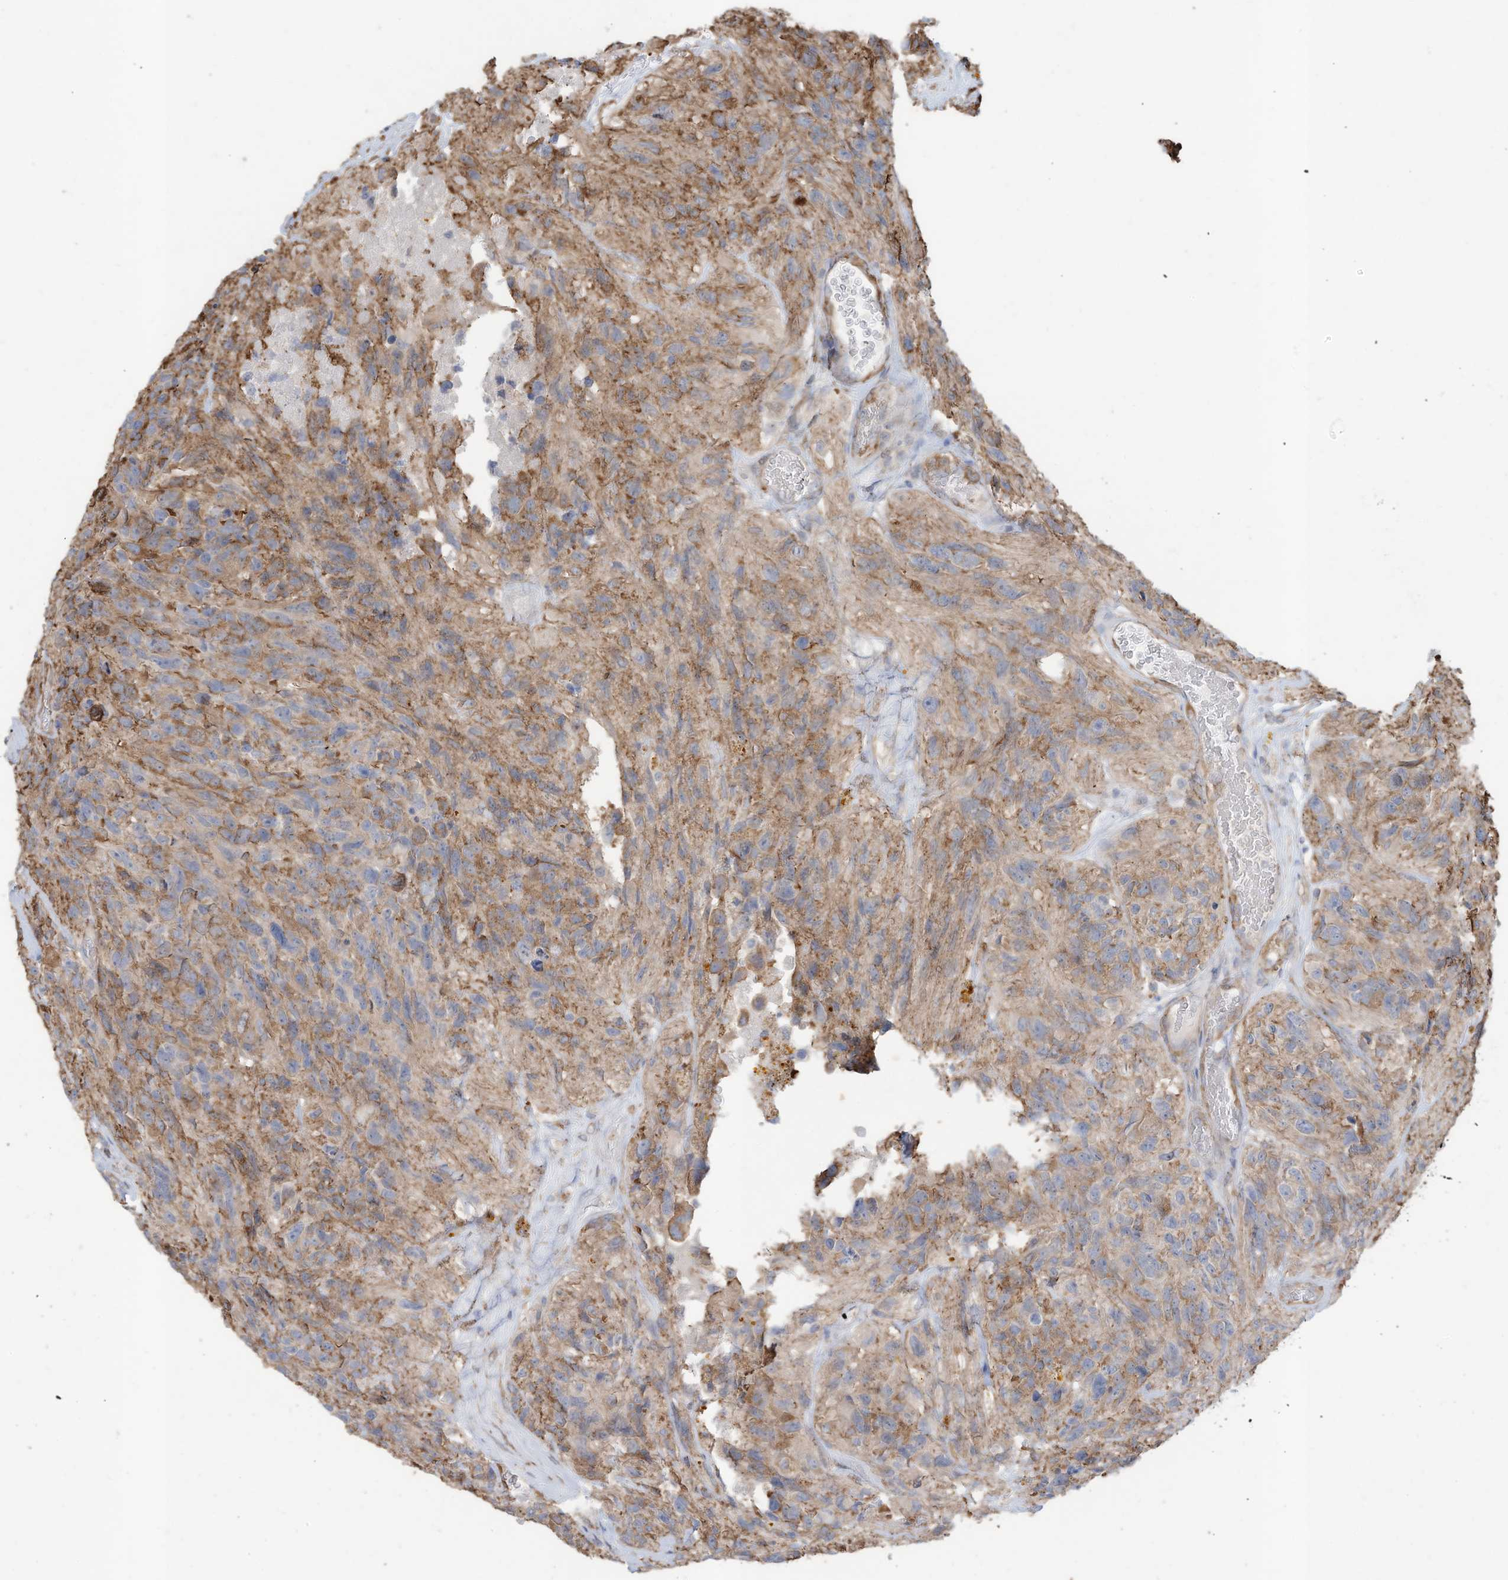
{"staining": {"intensity": "weak", "quantity": "25%-75%", "location": "cytoplasmic/membranous"}, "tissue": "glioma", "cell_type": "Tumor cells", "image_type": "cancer", "snomed": [{"axis": "morphology", "description": "Glioma, malignant, High grade"}, {"axis": "topography", "description": "Brain"}], "caption": "The image exhibits staining of malignant high-grade glioma, revealing weak cytoplasmic/membranous protein staining (brown color) within tumor cells.", "gene": "SLC17A7", "patient": {"sex": "male", "age": 69}}